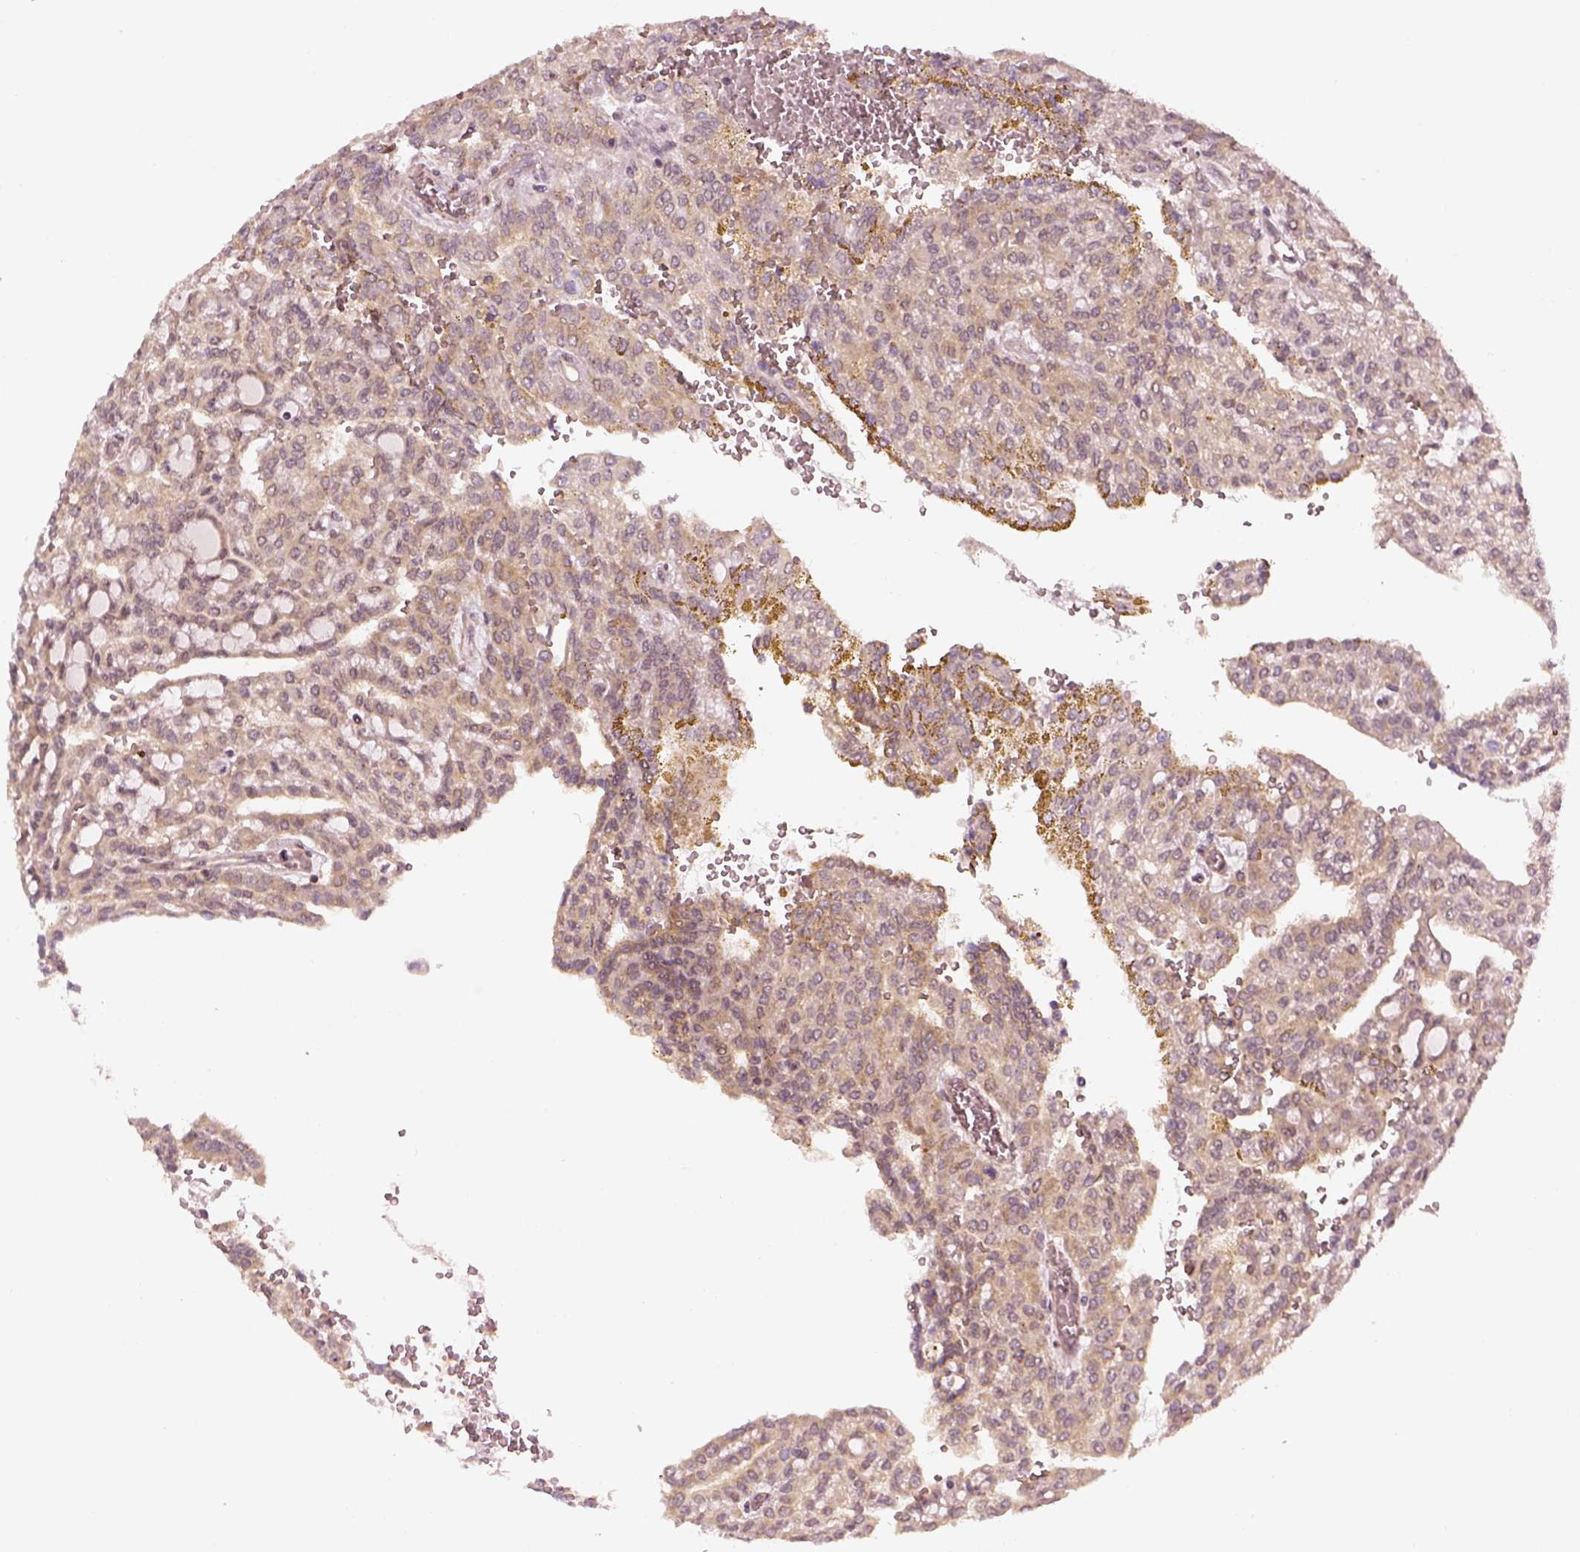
{"staining": {"intensity": "weak", "quantity": "<25%", "location": "cytoplasmic/membranous"}, "tissue": "renal cancer", "cell_type": "Tumor cells", "image_type": "cancer", "snomed": [{"axis": "morphology", "description": "Adenocarcinoma, NOS"}, {"axis": "topography", "description": "Kidney"}], "caption": "An IHC micrograph of renal cancer is shown. There is no staining in tumor cells of renal cancer.", "gene": "LSM14A", "patient": {"sex": "male", "age": 63}}